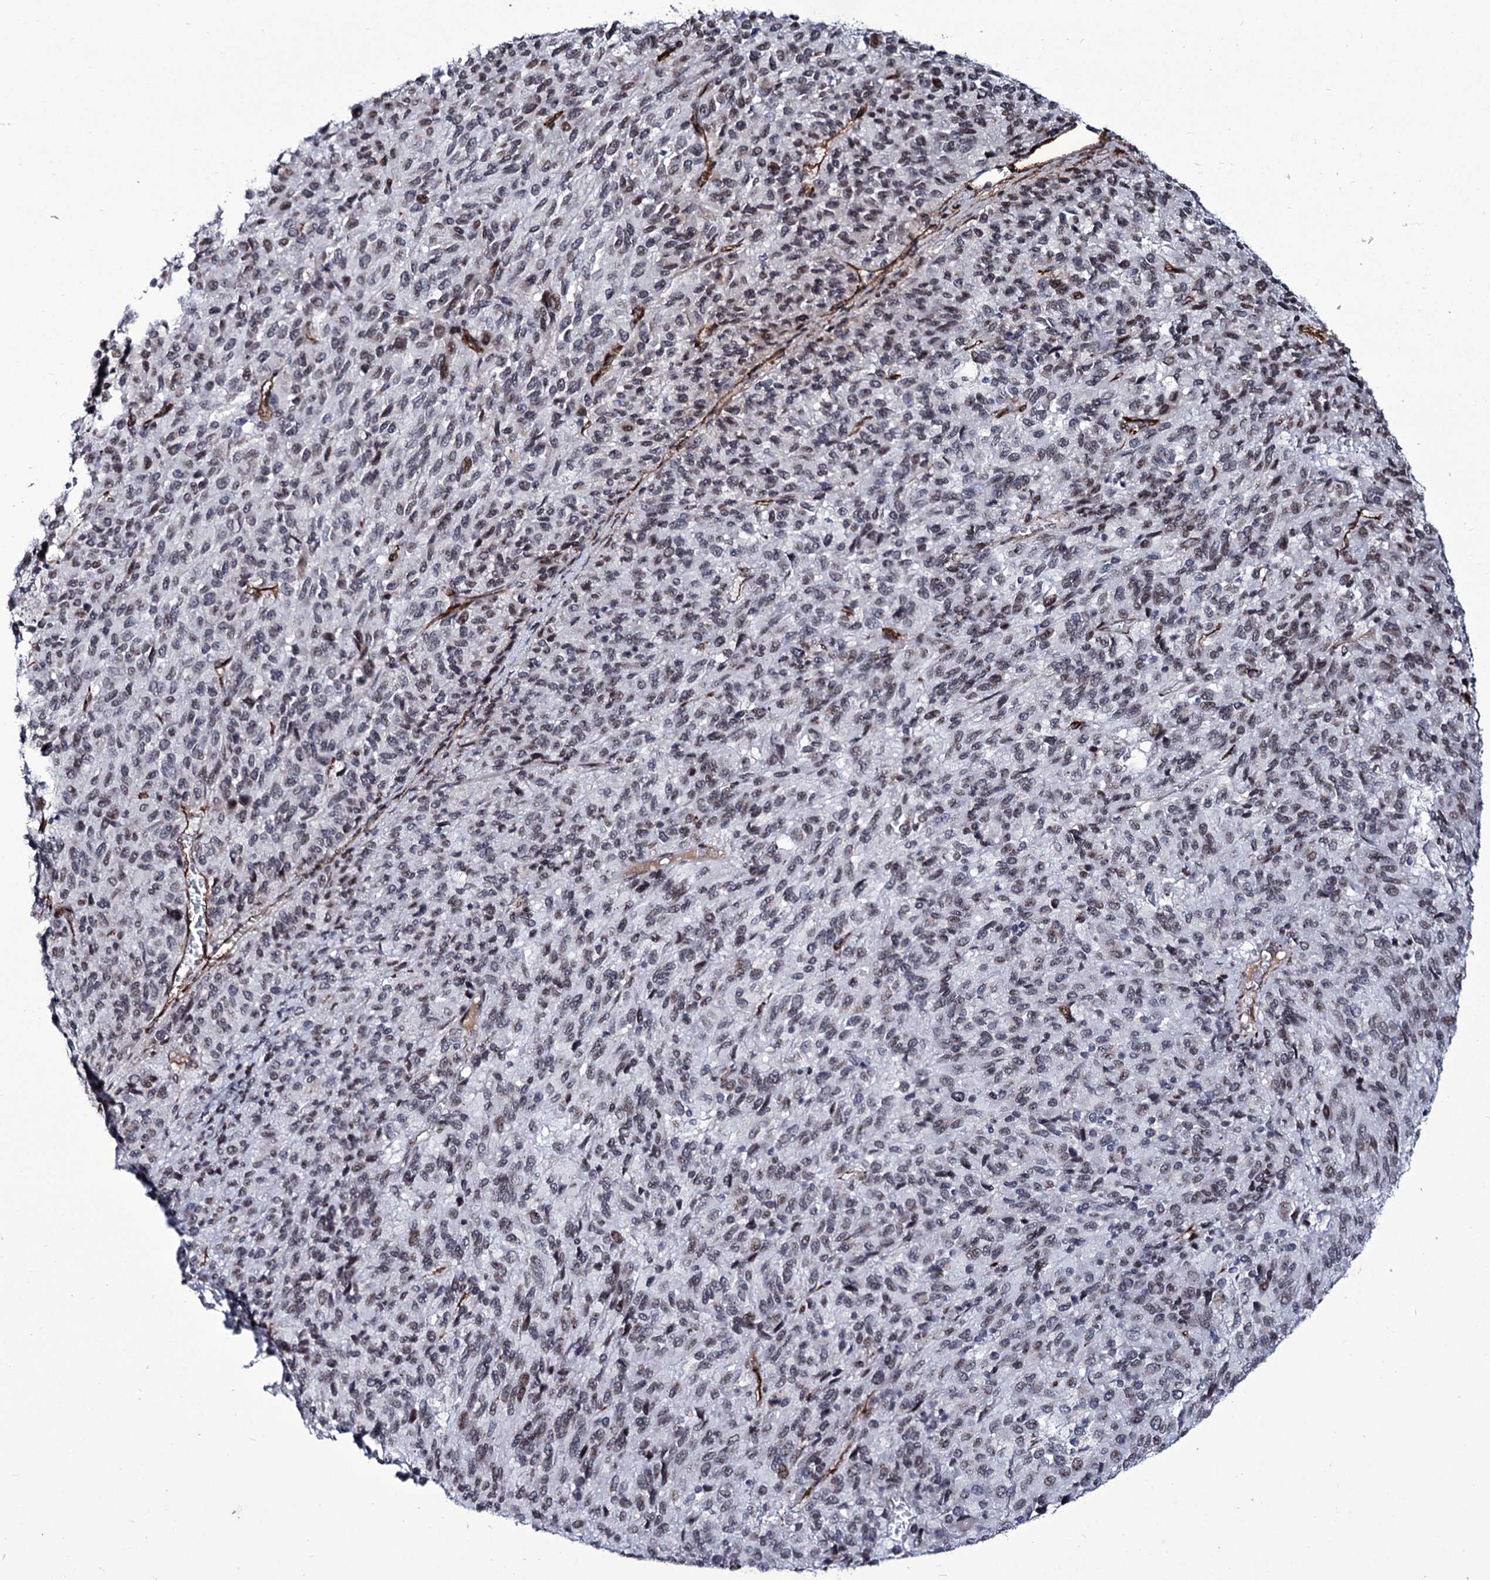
{"staining": {"intensity": "moderate", "quantity": "<25%", "location": "nuclear"}, "tissue": "melanoma", "cell_type": "Tumor cells", "image_type": "cancer", "snomed": [{"axis": "morphology", "description": "Malignant melanoma, Metastatic site"}, {"axis": "topography", "description": "Lung"}], "caption": "Immunohistochemistry (IHC) (DAB (3,3'-diaminobenzidine)) staining of human malignant melanoma (metastatic site) shows moderate nuclear protein positivity in approximately <25% of tumor cells.", "gene": "ZC3H12C", "patient": {"sex": "male", "age": 64}}